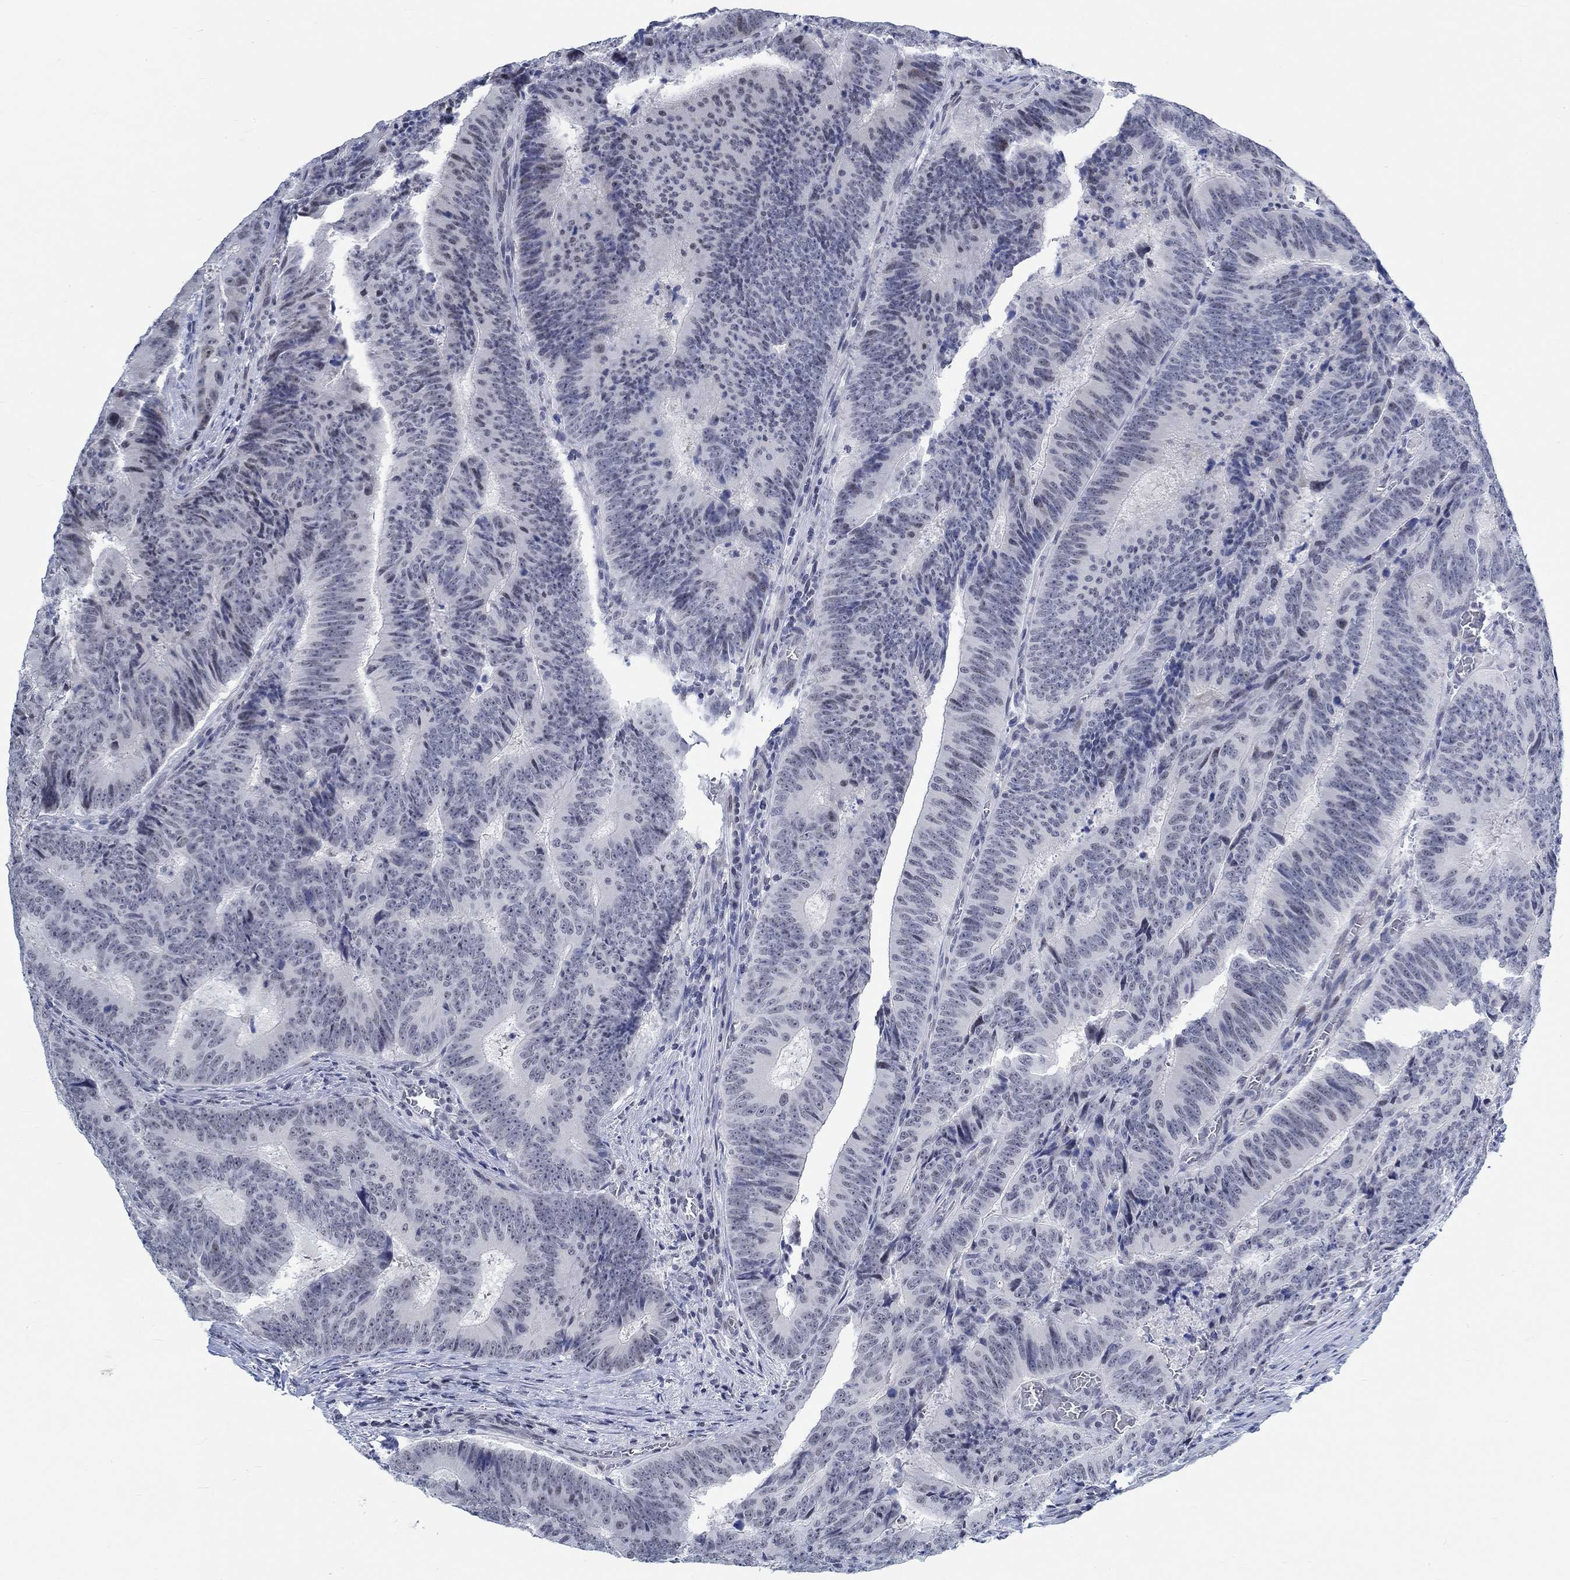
{"staining": {"intensity": "negative", "quantity": "none", "location": "none"}, "tissue": "colorectal cancer", "cell_type": "Tumor cells", "image_type": "cancer", "snomed": [{"axis": "morphology", "description": "Adenocarcinoma, NOS"}, {"axis": "topography", "description": "Colon"}], "caption": "This is a micrograph of IHC staining of adenocarcinoma (colorectal), which shows no positivity in tumor cells. (DAB immunohistochemistry (IHC) with hematoxylin counter stain).", "gene": "KCNH8", "patient": {"sex": "female", "age": 82}}